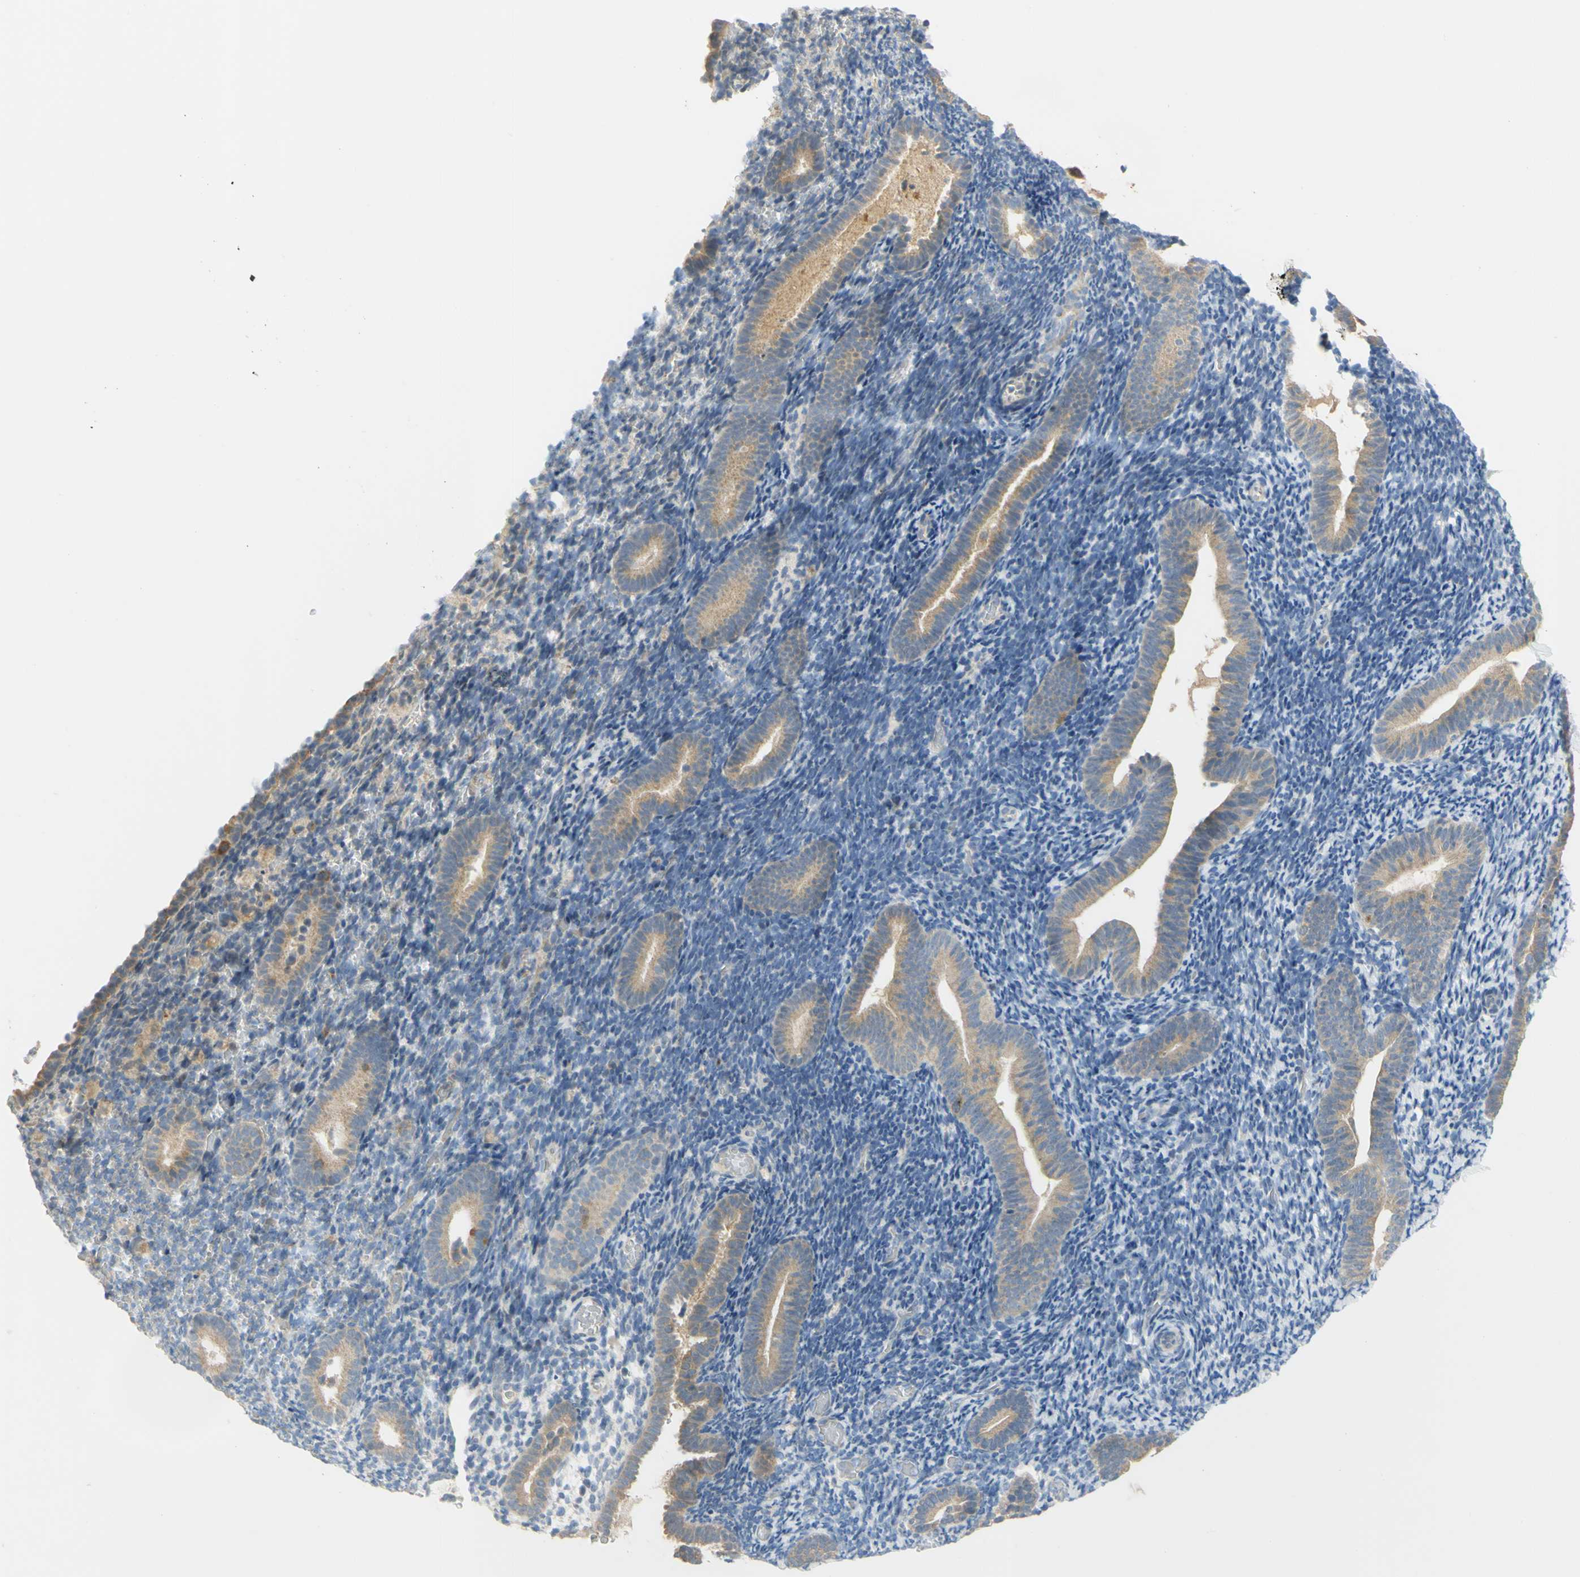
{"staining": {"intensity": "negative", "quantity": "none", "location": "none"}, "tissue": "endometrium", "cell_type": "Cells in endometrial stroma", "image_type": "normal", "snomed": [{"axis": "morphology", "description": "Normal tissue, NOS"}, {"axis": "topography", "description": "Endometrium"}], "caption": "Protein analysis of benign endometrium exhibits no significant staining in cells in endometrial stroma. (Brightfield microscopy of DAB (3,3'-diaminobenzidine) immunohistochemistry at high magnification).", "gene": "CCNB2", "patient": {"sex": "female", "age": 51}}